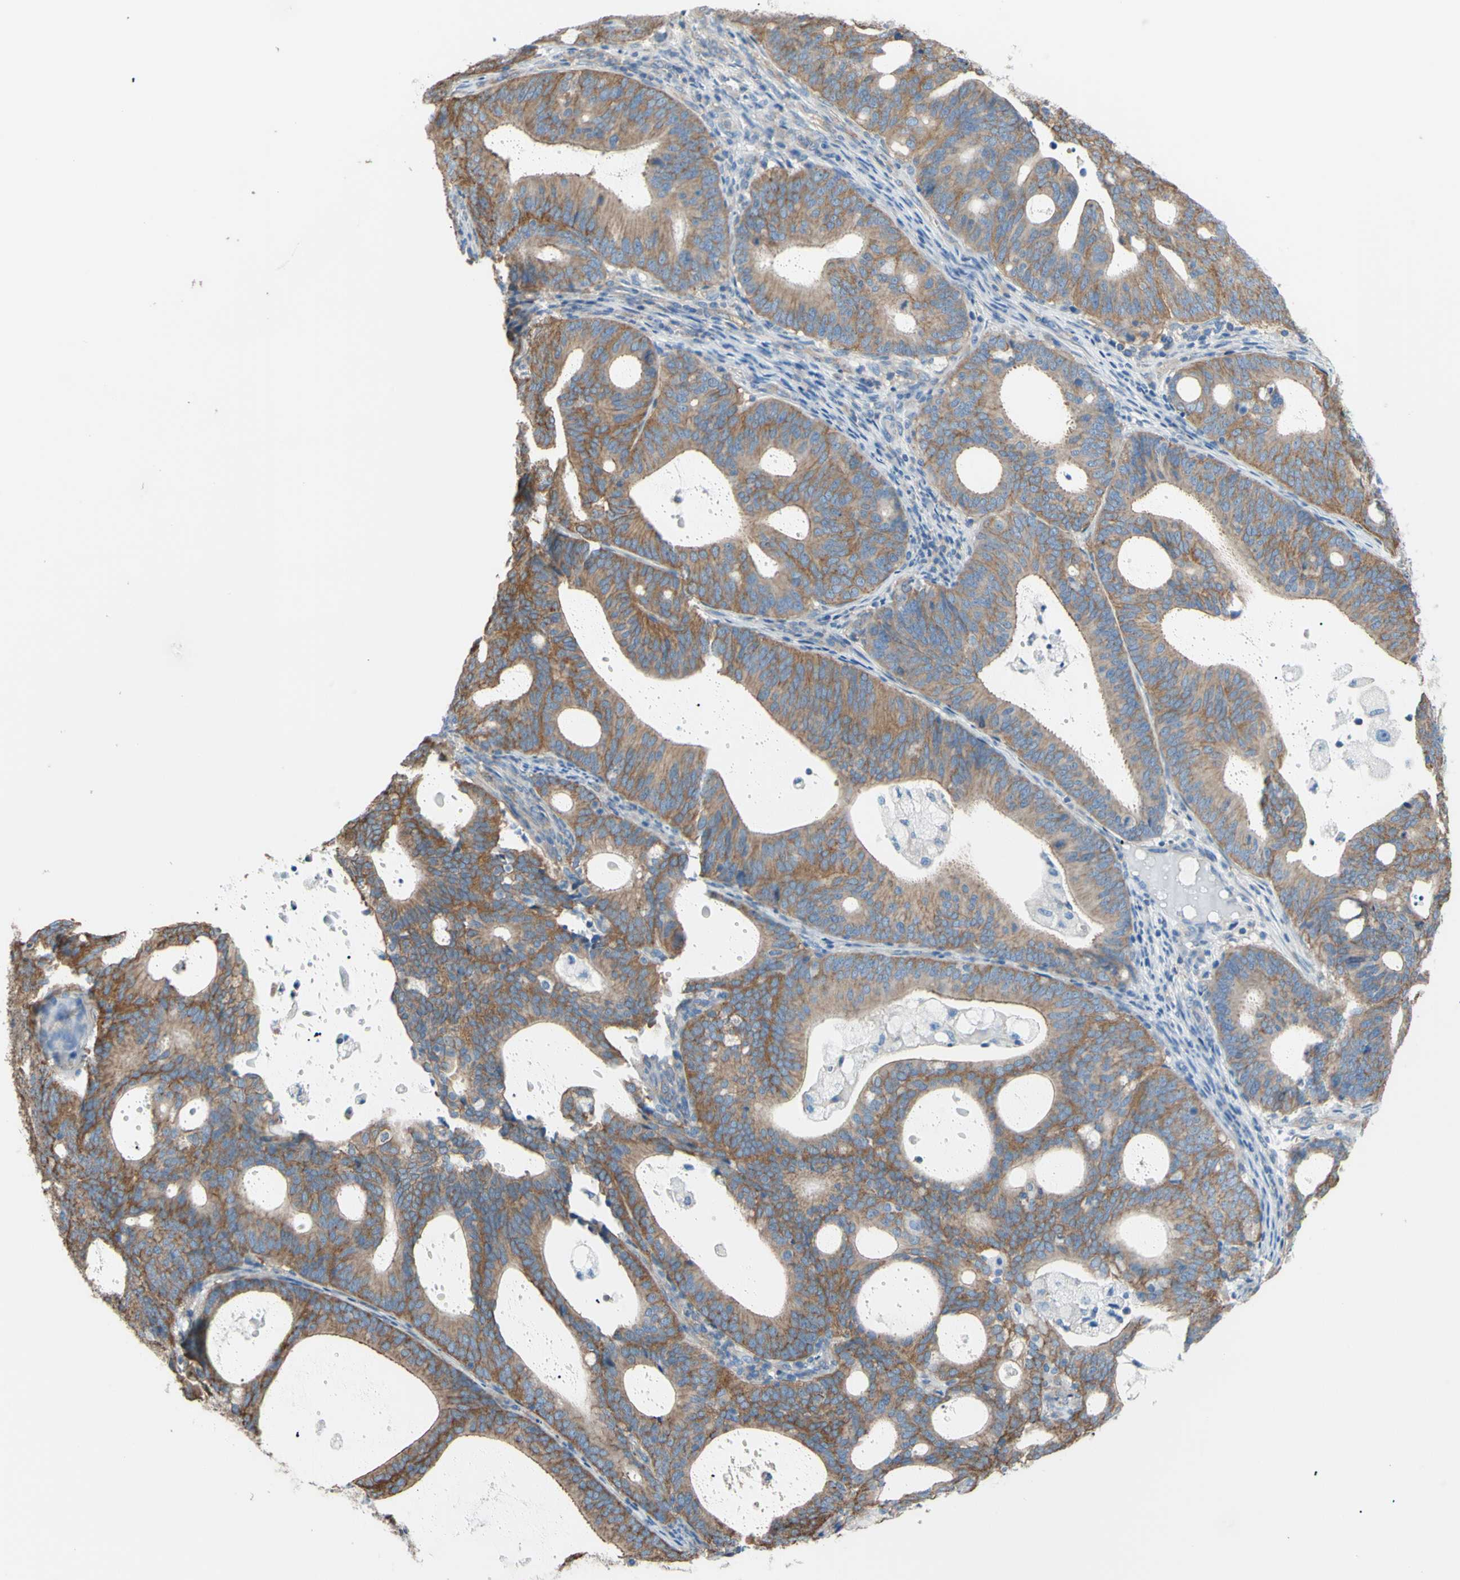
{"staining": {"intensity": "moderate", "quantity": ">75%", "location": "cytoplasmic/membranous"}, "tissue": "endometrial cancer", "cell_type": "Tumor cells", "image_type": "cancer", "snomed": [{"axis": "morphology", "description": "Adenocarcinoma, NOS"}, {"axis": "topography", "description": "Uterus"}], "caption": "The immunohistochemical stain shows moderate cytoplasmic/membranous expression in tumor cells of endometrial cancer (adenocarcinoma) tissue. The staining was performed using DAB (3,3'-diaminobenzidine), with brown indicating positive protein expression. Nuclei are stained blue with hematoxylin.", "gene": "ADD1", "patient": {"sex": "female", "age": 83}}